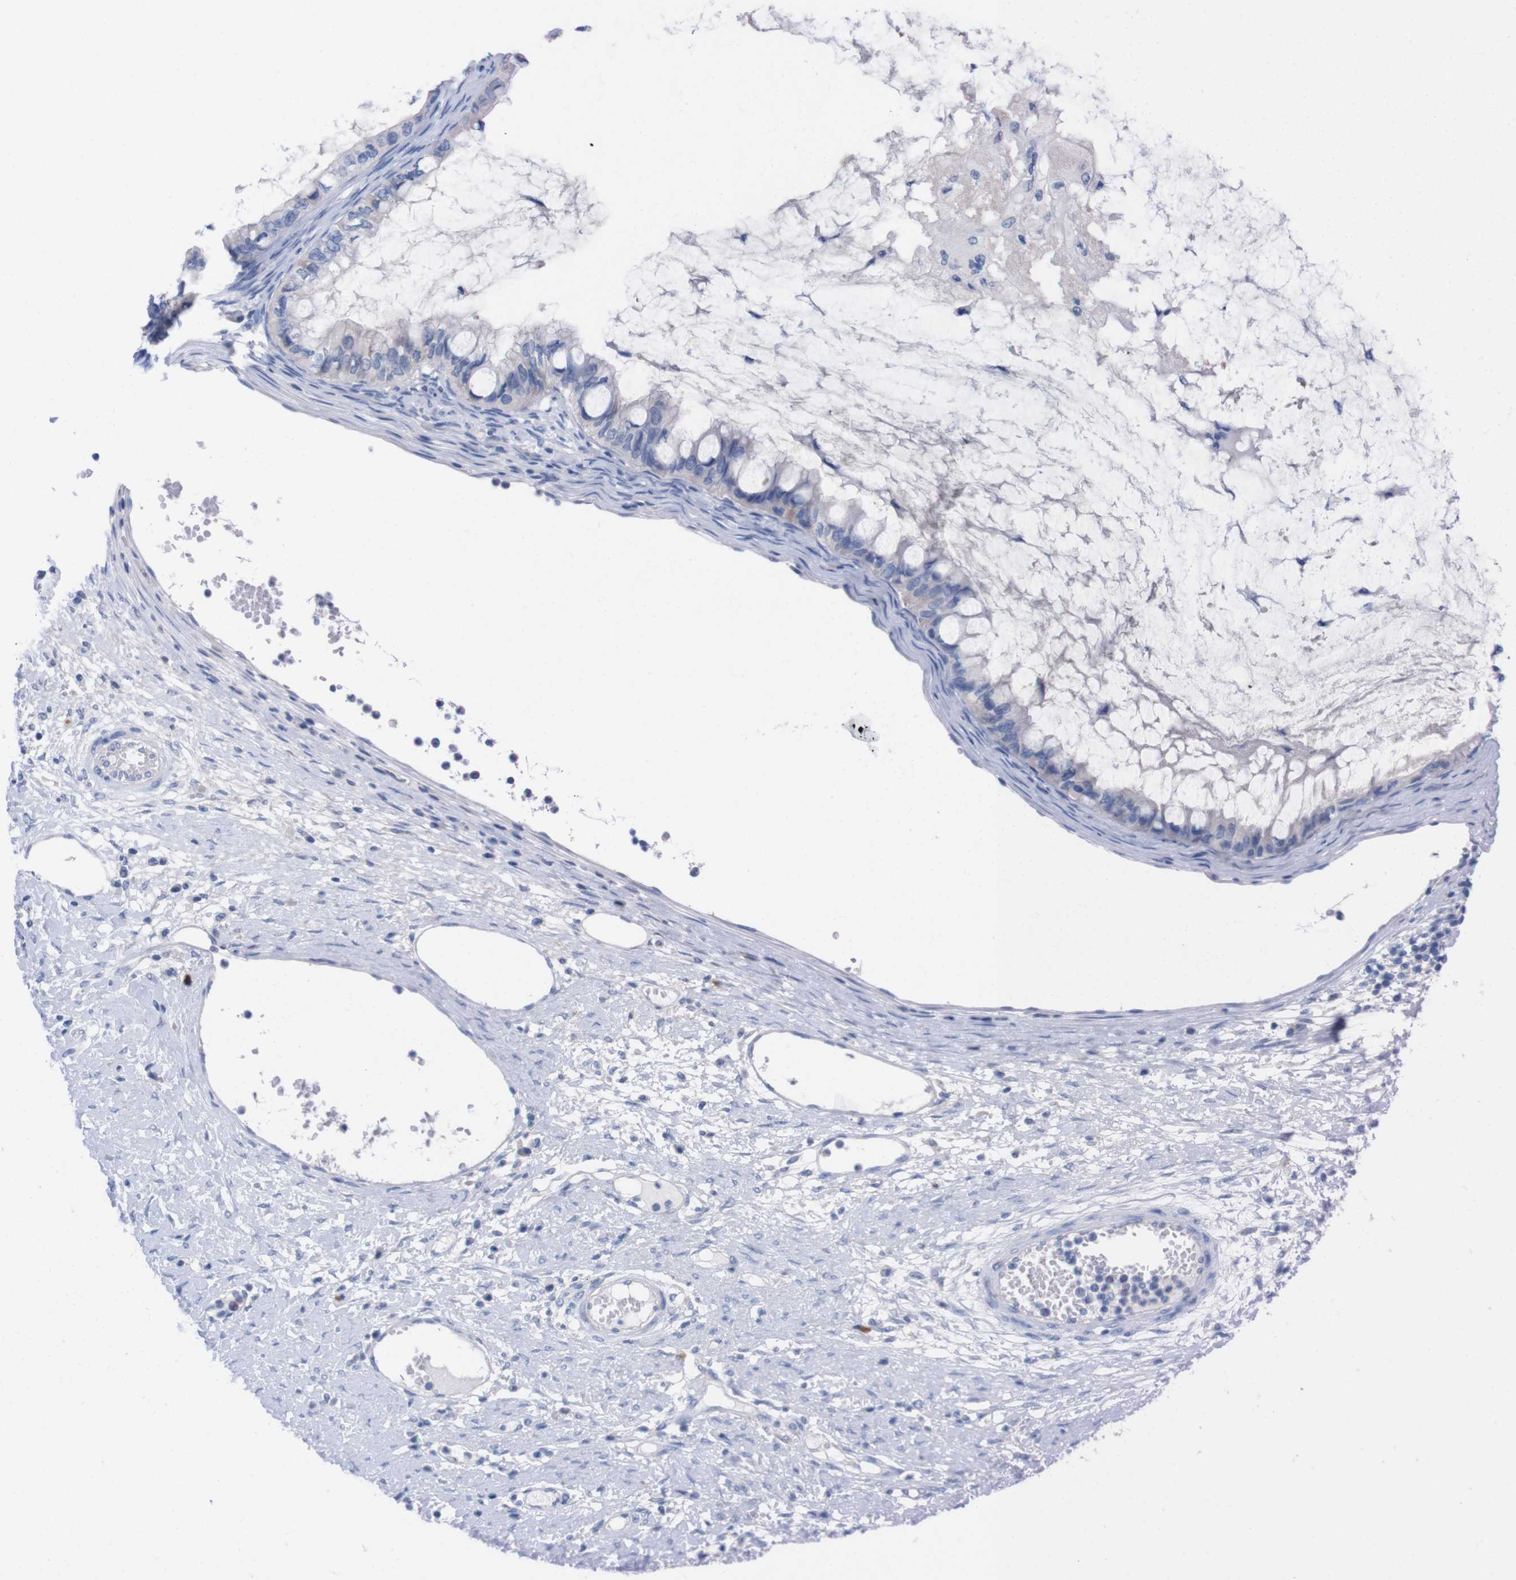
{"staining": {"intensity": "negative", "quantity": "none", "location": "none"}, "tissue": "ovarian cancer", "cell_type": "Tumor cells", "image_type": "cancer", "snomed": [{"axis": "morphology", "description": "Cystadenocarcinoma, mucinous, NOS"}, {"axis": "topography", "description": "Ovary"}], "caption": "Human ovarian cancer (mucinous cystadenocarcinoma) stained for a protein using IHC demonstrates no staining in tumor cells.", "gene": "TMEM243", "patient": {"sex": "female", "age": 80}}